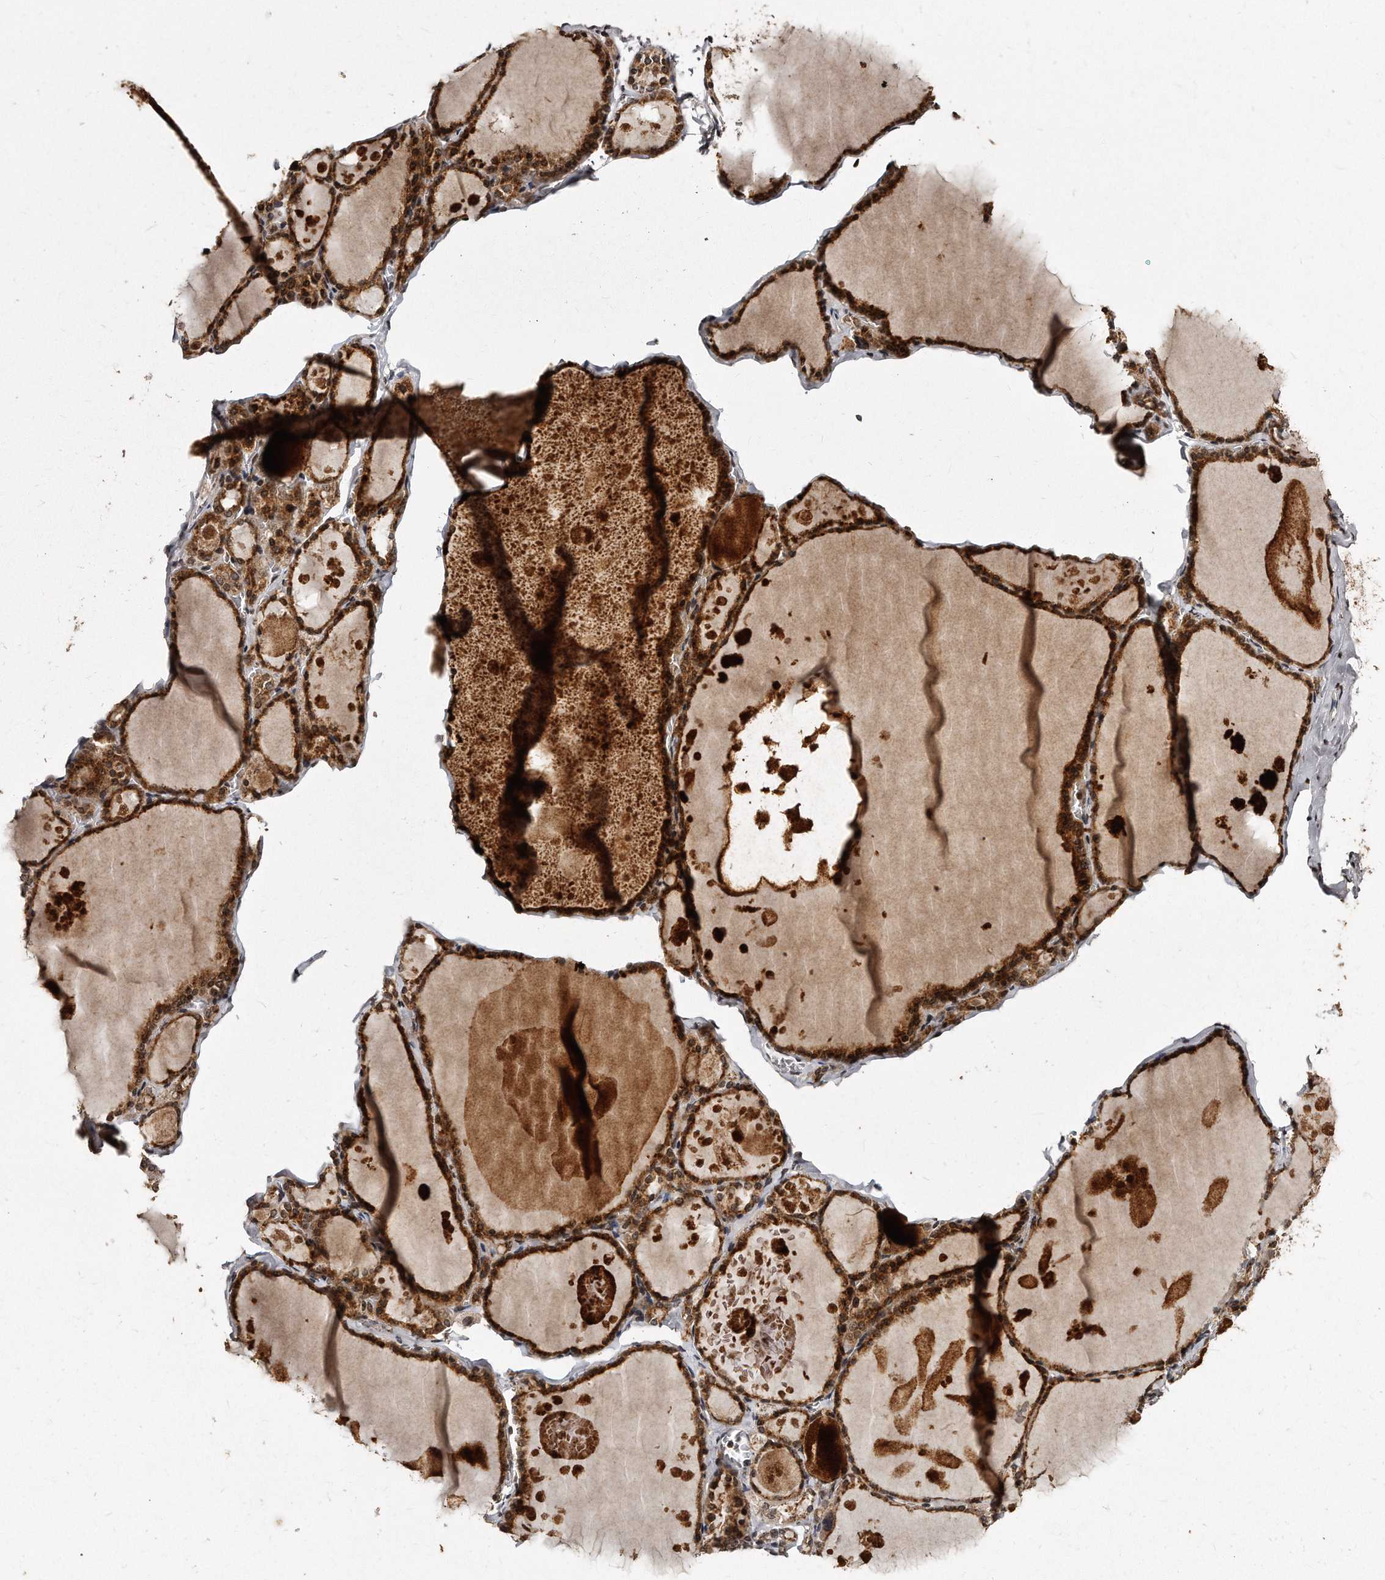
{"staining": {"intensity": "strong", "quantity": "25%-75%", "location": "cytoplasmic/membranous"}, "tissue": "thyroid gland", "cell_type": "Glandular cells", "image_type": "normal", "snomed": [{"axis": "morphology", "description": "Normal tissue, NOS"}, {"axis": "topography", "description": "Thyroid gland"}], "caption": "Immunohistochemistry (IHC) of unremarkable thyroid gland reveals high levels of strong cytoplasmic/membranous expression in approximately 25%-75% of glandular cells.", "gene": "TSHR", "patient": {"sex": "male", "age": 56}}